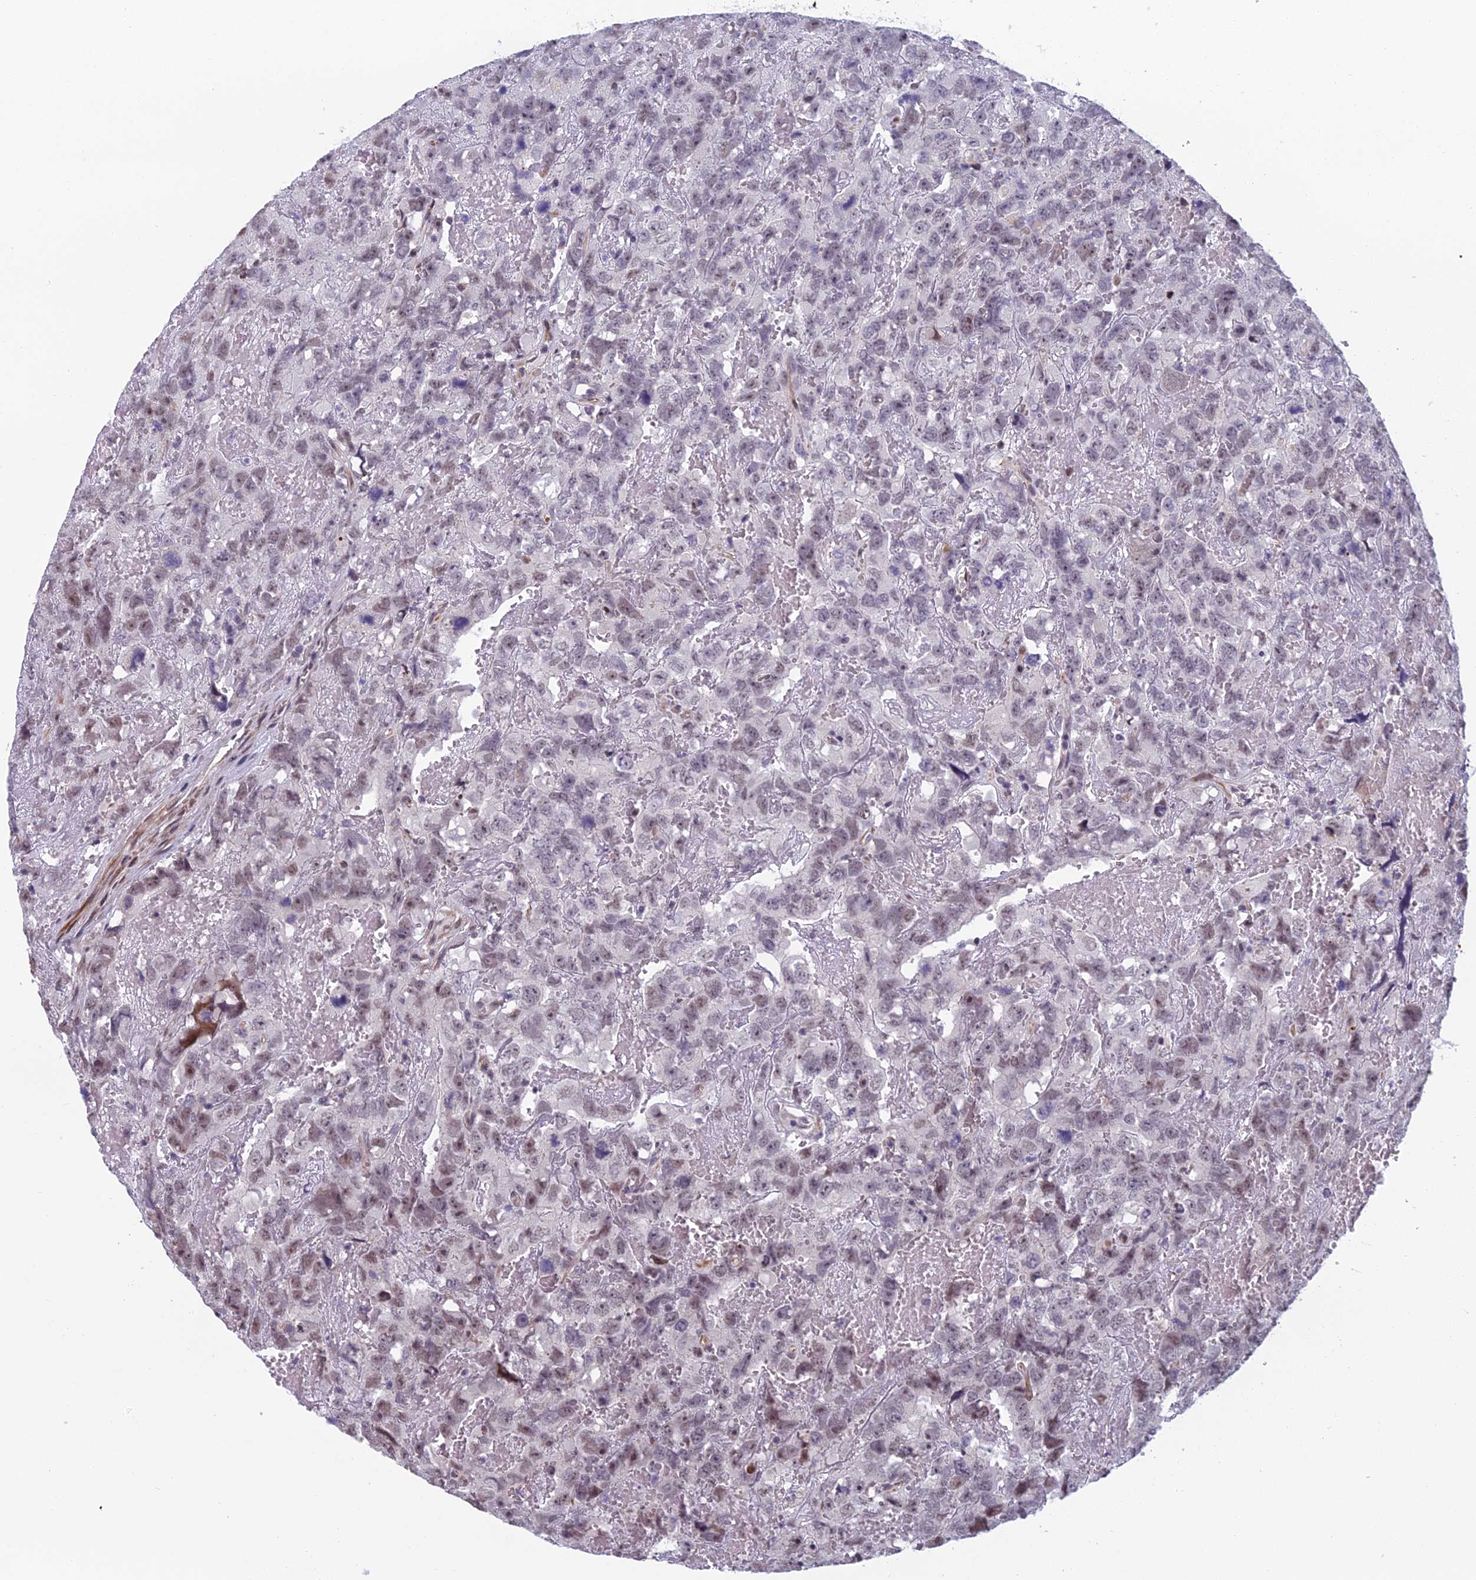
{"staining": {"intensity": "weak", "quantity": "25%-75%", "location": "nuclear"}, "tissue": "testis cancer", "cell_type": "Tumor cells", "image_type": "cancer", "snomed": [{"axis": "morphology", "description": "Carcinoma, Embryonal, NOS"}, {"axis": "topography", "description": "Testis"}], "caption": "This is an image of immunohistochemistry staining of testis cancer (embryonal carcinoma), which shows weak staining in the nuclear of tumor cells.", "gene": "RGS17", "patient": {"sex": "male", "age": 45}}